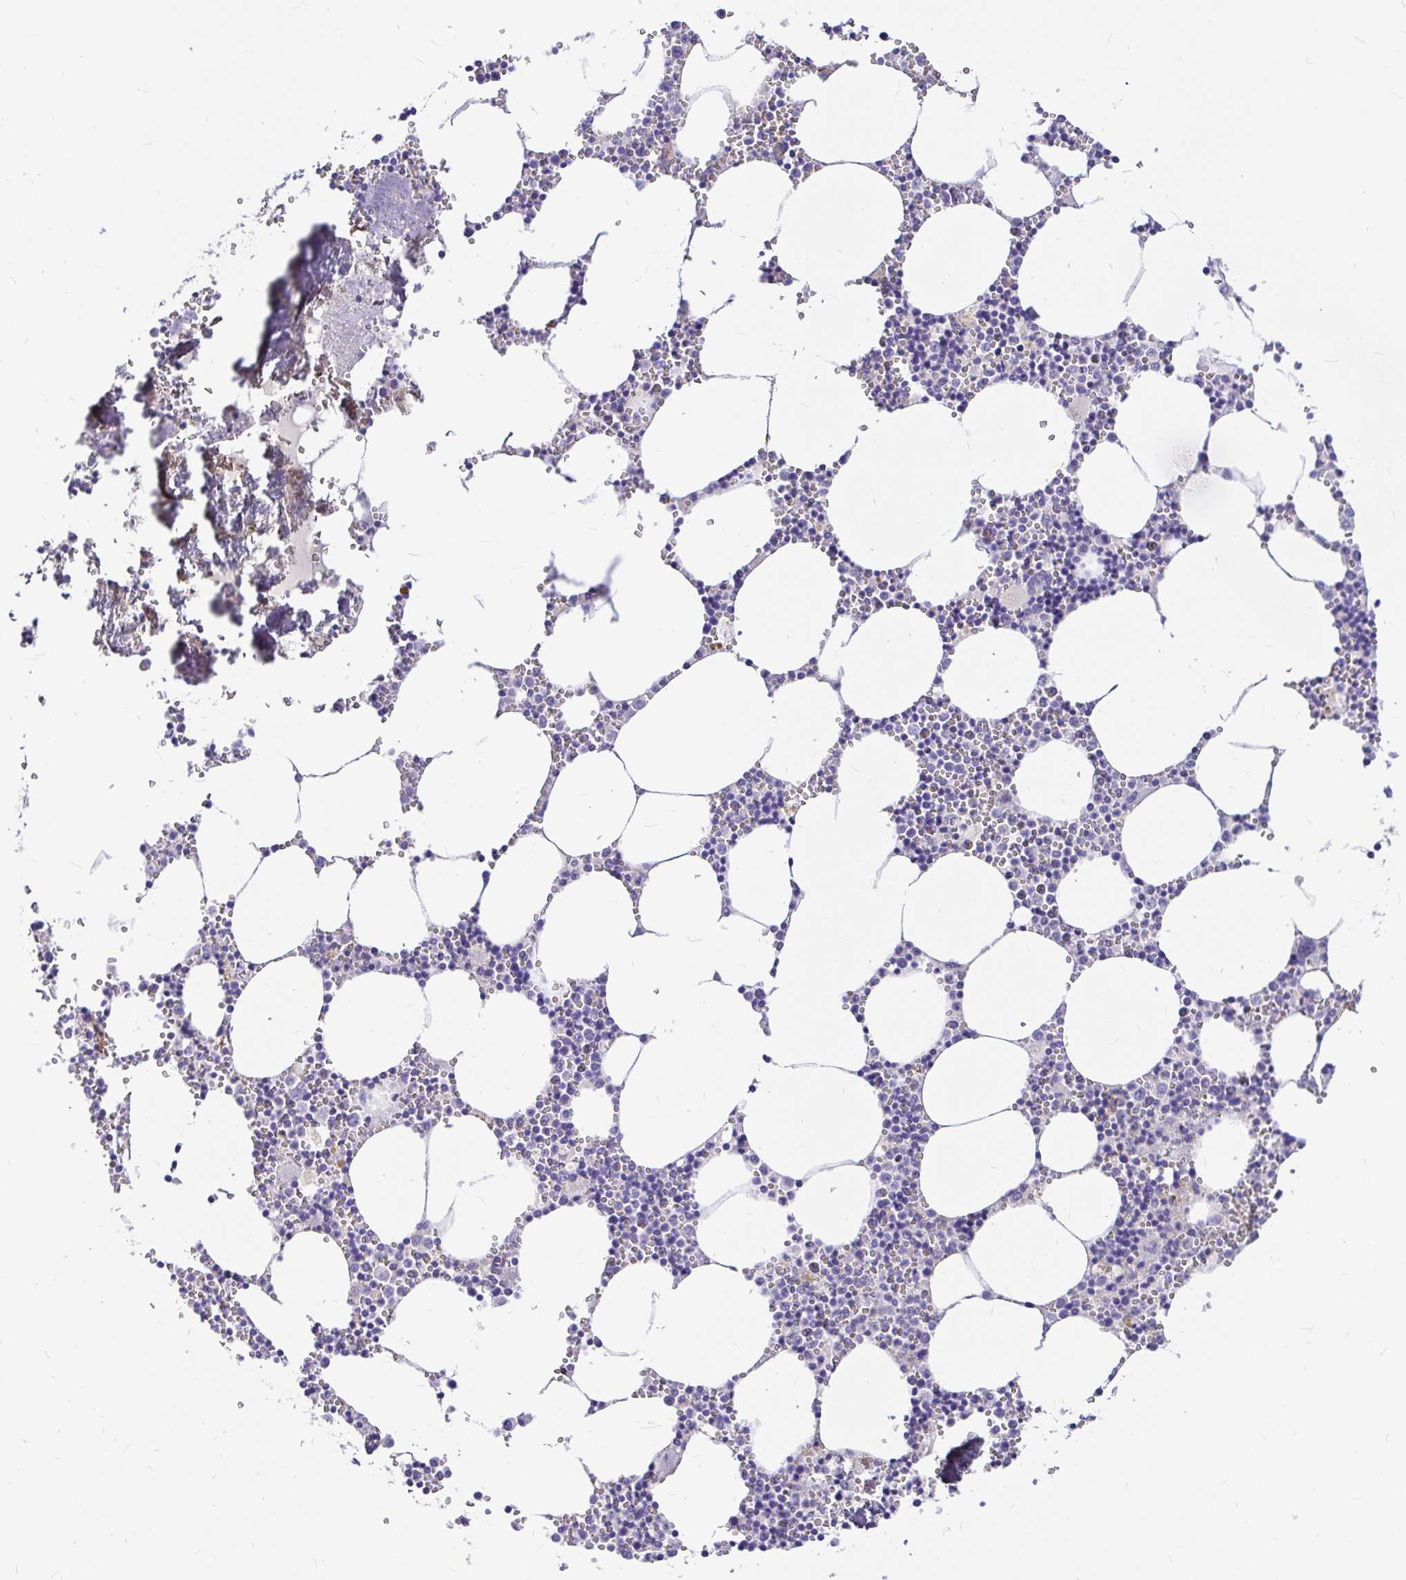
{"staining": {"intensity": "negative", "quantity": "none", "location": "none"}, "tissue": "bone marrow", "cell_type": "Hematopoietic cells", "image_type": "normal", "snomed": [{"axis": "morphology", "description": "Normal tissue, NOS"}, {"axis": "topography", "description": "Bone marrow"}], "caption": "Micrograph shows no significant protein expression in hematopoietic cells of normal bone marrow.", "gene": "MYO1B", "patient": {"sex": "male", "age": 54}}